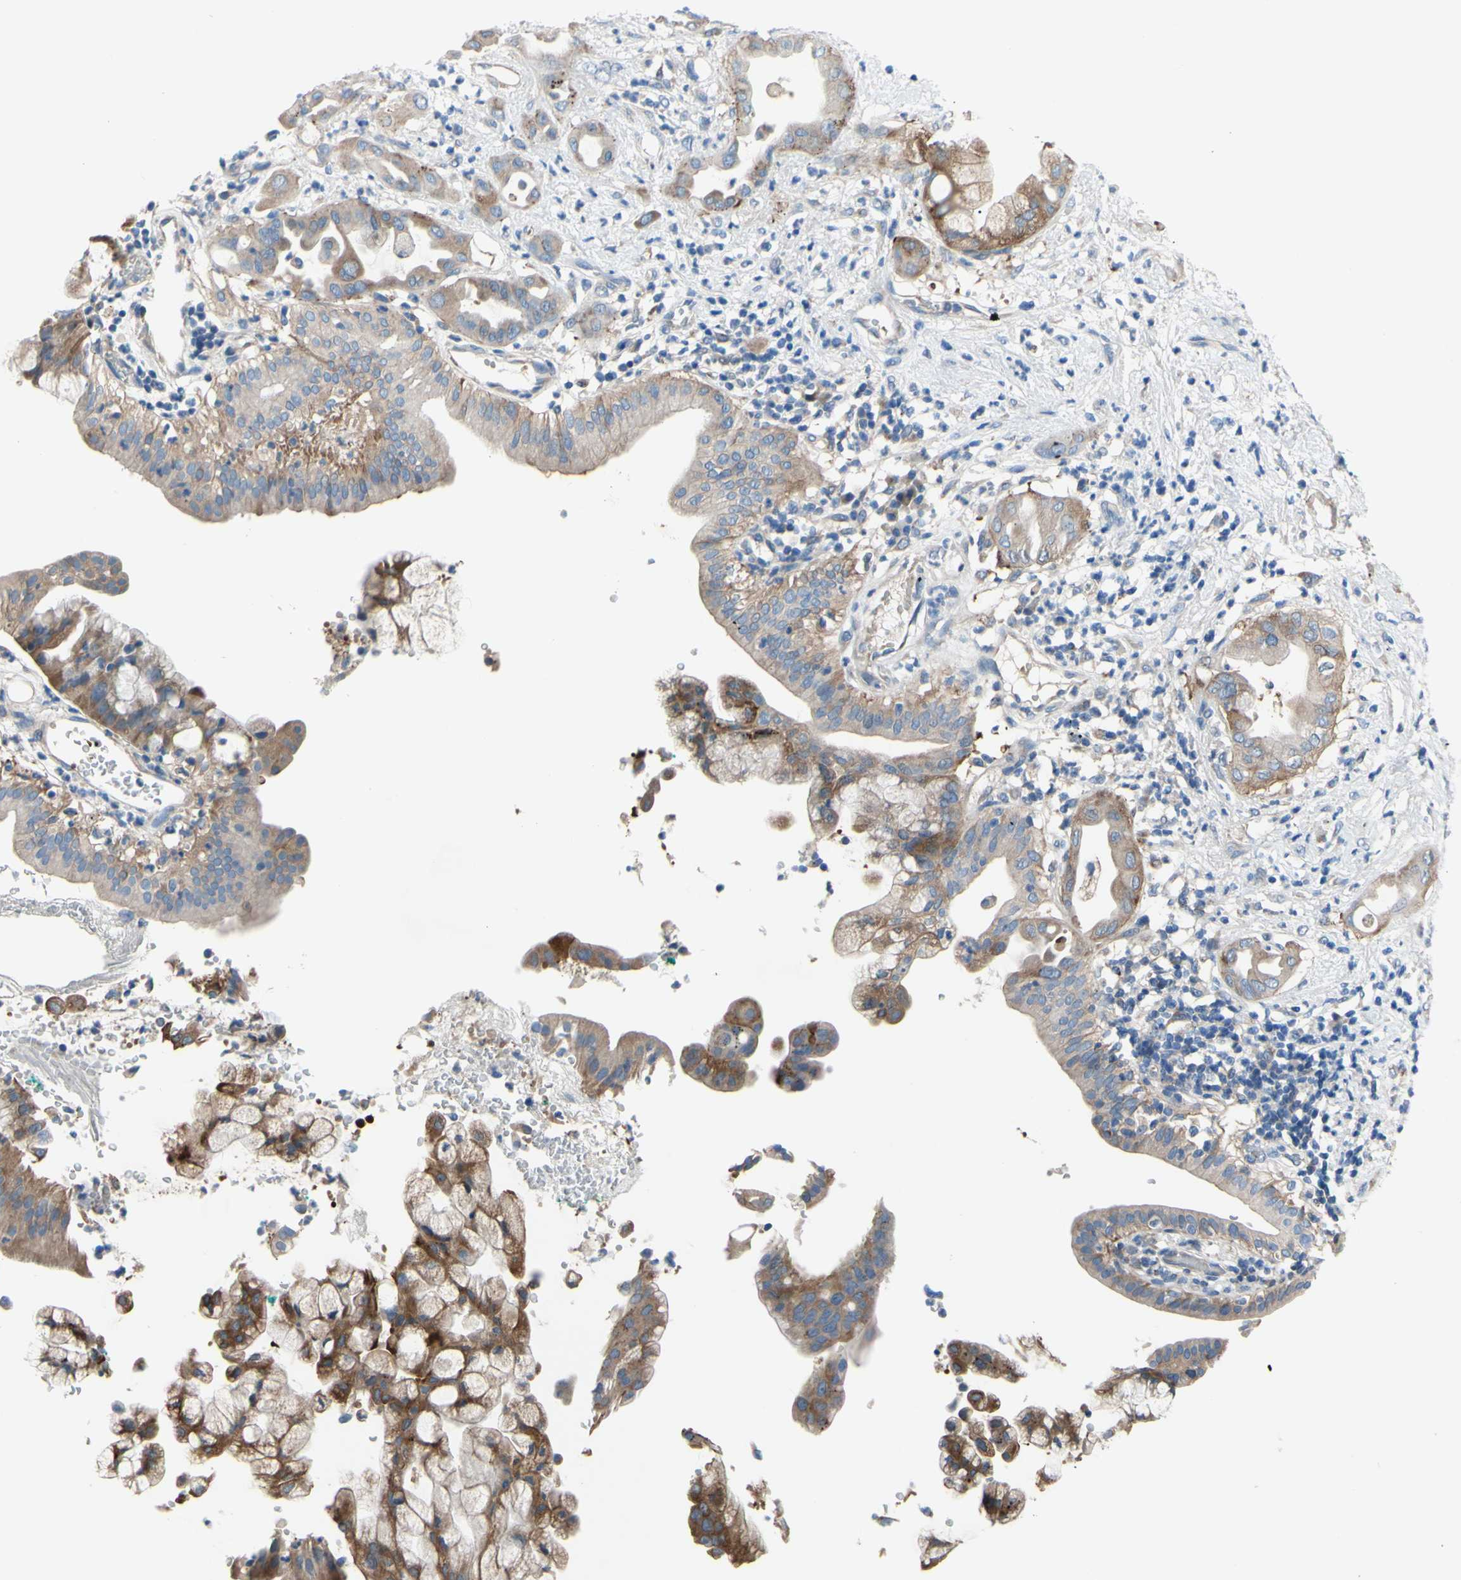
{"staining": {"intensity": "moderate", "quantity": ">75%", "location": "cytoplasmic/membranous"}, "tissue": "pancreatic cancer", "cell_type": "Tumor cells", "image_type": "cancer", "snomed": [{"axis": "morphology", "description": "Adenocarcinoma, NOS"}, {"axis": "morphology", "description": "Adenocarcinoma, metastatic, NOS"}, {"axis": "topography", "description": "Lymph node"}, {"axis": "topography", "description": "Pancreas"}, {"axis": "topography", "description": "Duodenum"}], "caption": "The histopathology image exhibits staining of pancreatic adenocarcinoma, revealing moderate cytoplasmic/membranous protein staining (brown color) within tumor cells.", "gene": "TMEM59L", "patient": {"sex": "female", "age": 64}}